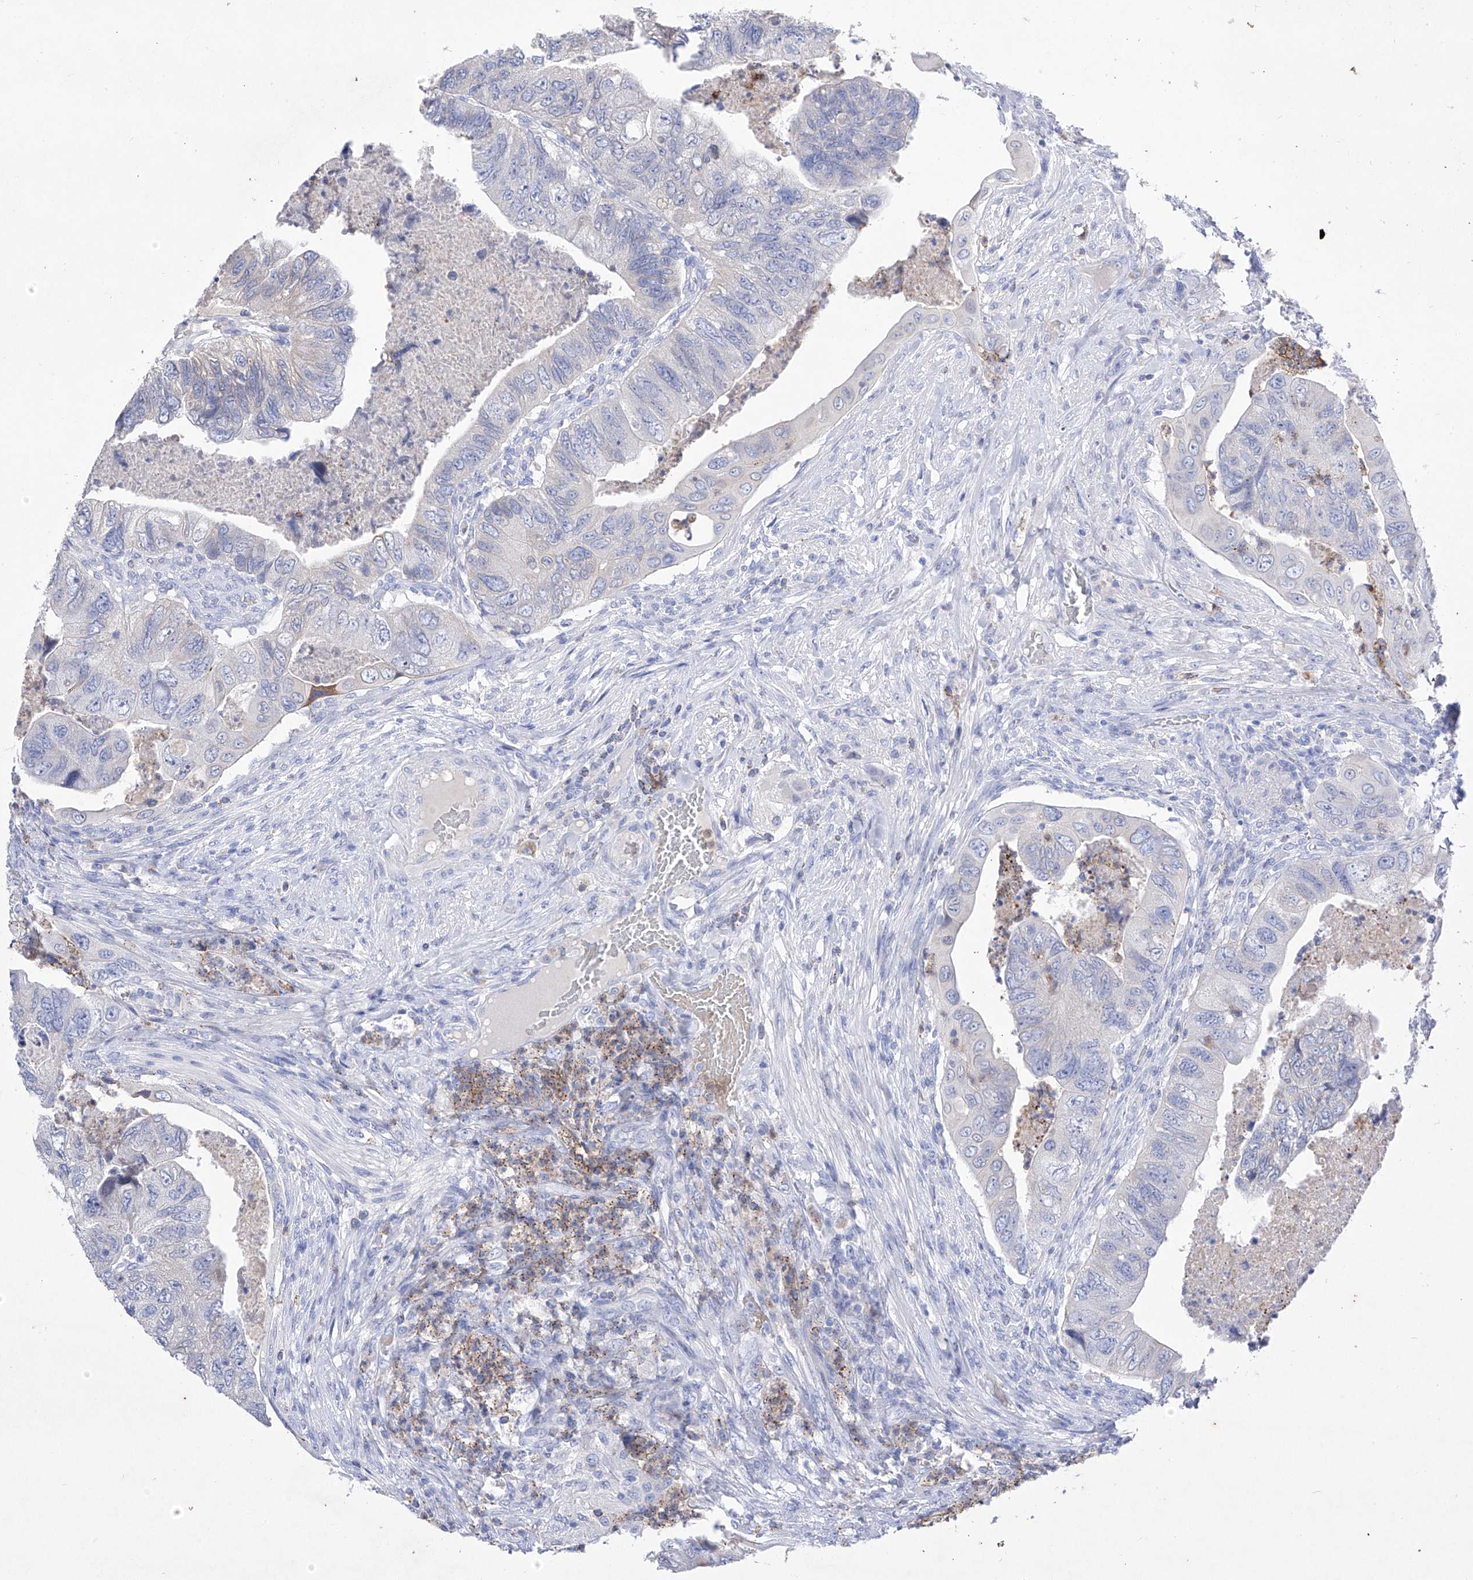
{"staining": {"intensity": "negative", "quantity": "none", "location": "none"}, "tissue": "colorectal cancer", "cell_type": "Tumor cells", "image_type": "cancer", "snomed": [{"axis": "morphology", "description": "Adenocarcinoma, NOS"}, {"axis": "topography", "description": "Rectum"}], "caption": "A histopathology image of human colorectal cancer (adenocarcinoma) is negative for staining in tumor cells. Brightfield microscopy of immunohistochemistry (IHC) stained with DAB (brown) and hematoxylin (blue), captured at high magnification.", "gene": "TM7SF2", "patient": {"sex": "male", "age": 63}}